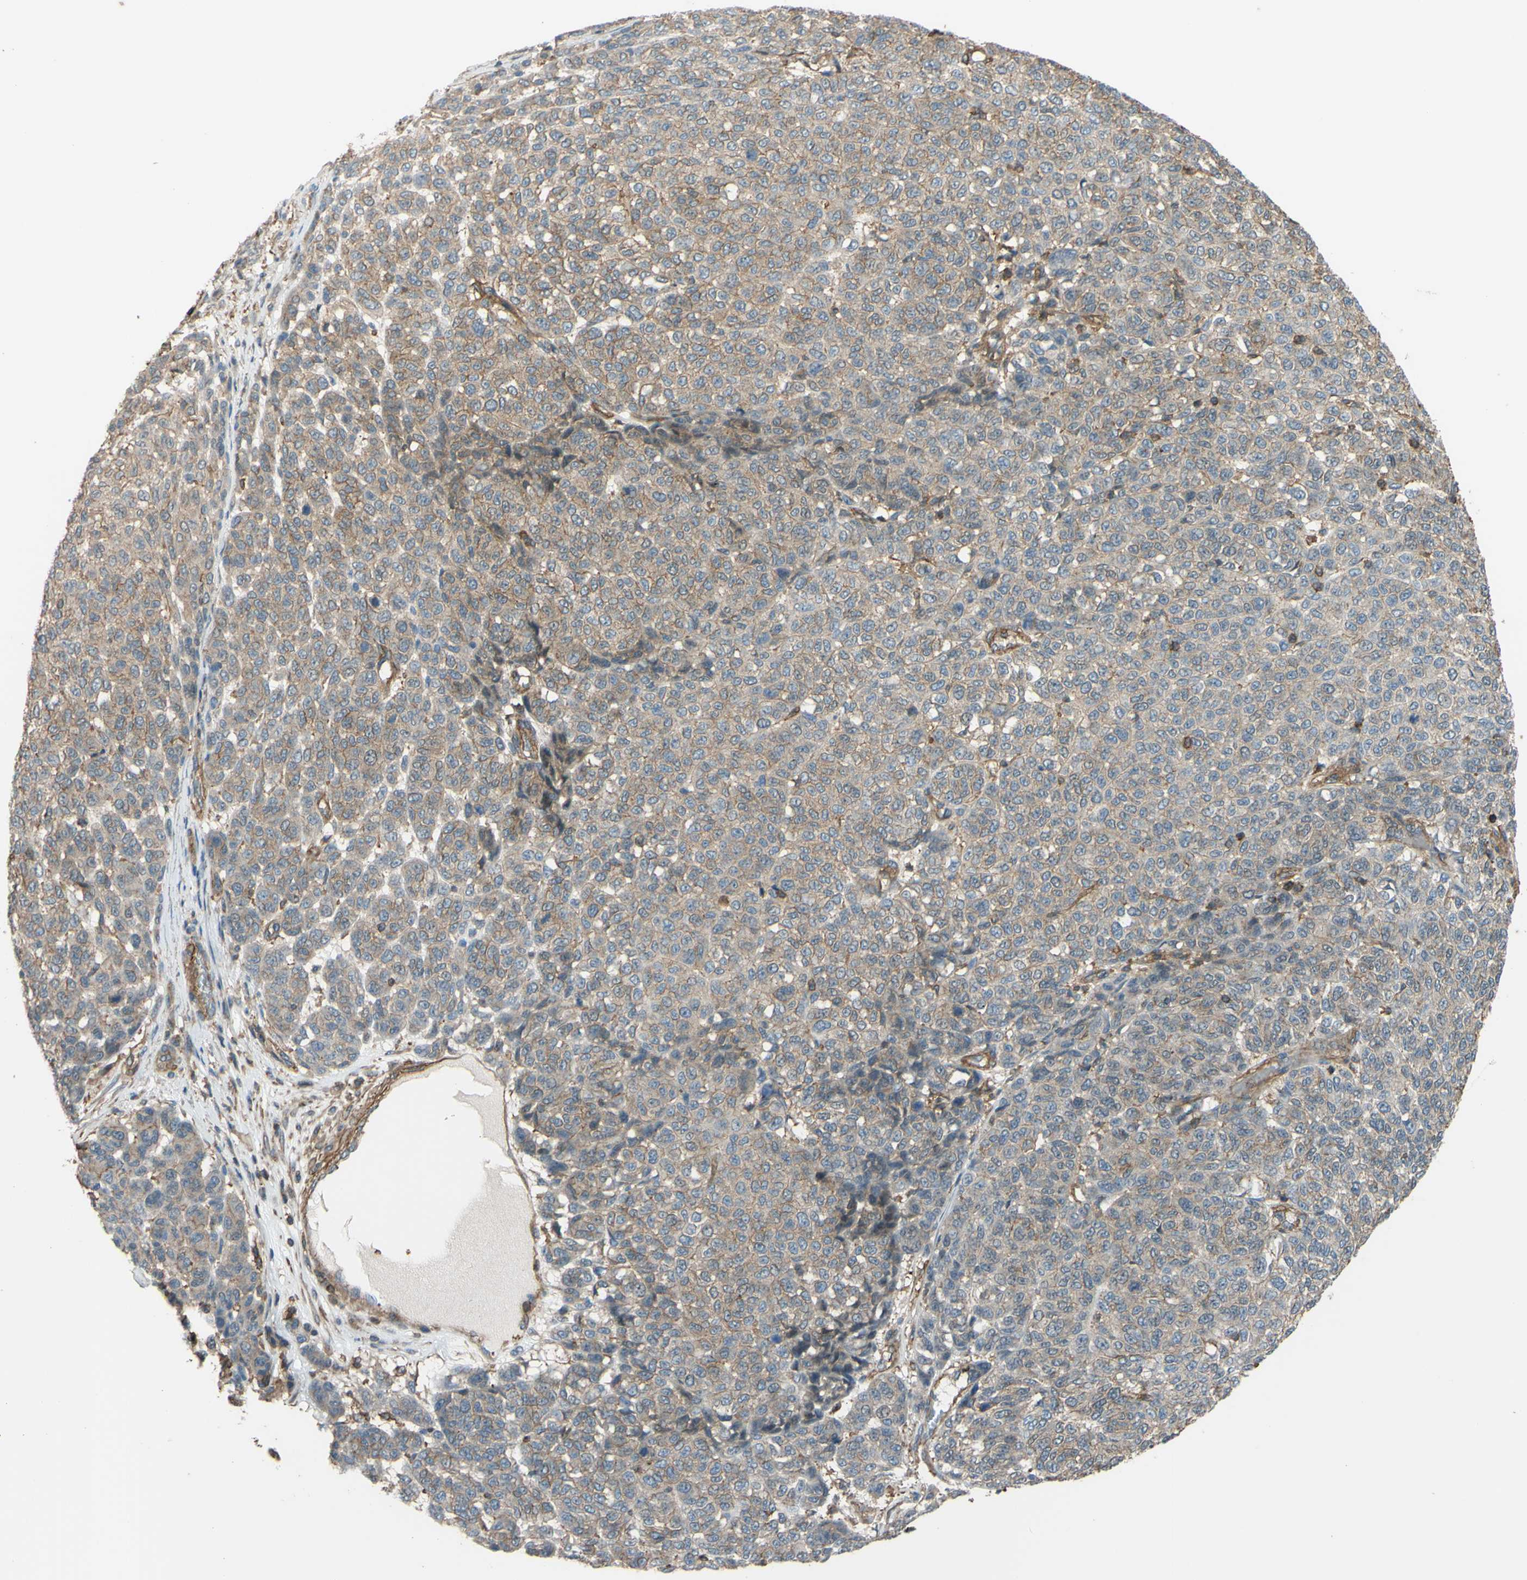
{"staining": {"intensity": "weak", "quantity": ">75%", "location": "cytoplasmic/membranous"}, "tissue": "melanoma", "cell_type": "Tumor cells", "image_type": "cancer", "snomed": [{"axis": "morphology", "description": "Malignant melanoma, NOS"}, {"axis": "topography", "description": "Skin"}], "caption": "The photomicrograph exhibits immunohistochemical staining of melanoma. There is weak cytoplasmic/membranous expression is seen in approximately >75% of tumor cells.", "gene": "ADD3", "patient": {"sex": "male", "age": 59}}